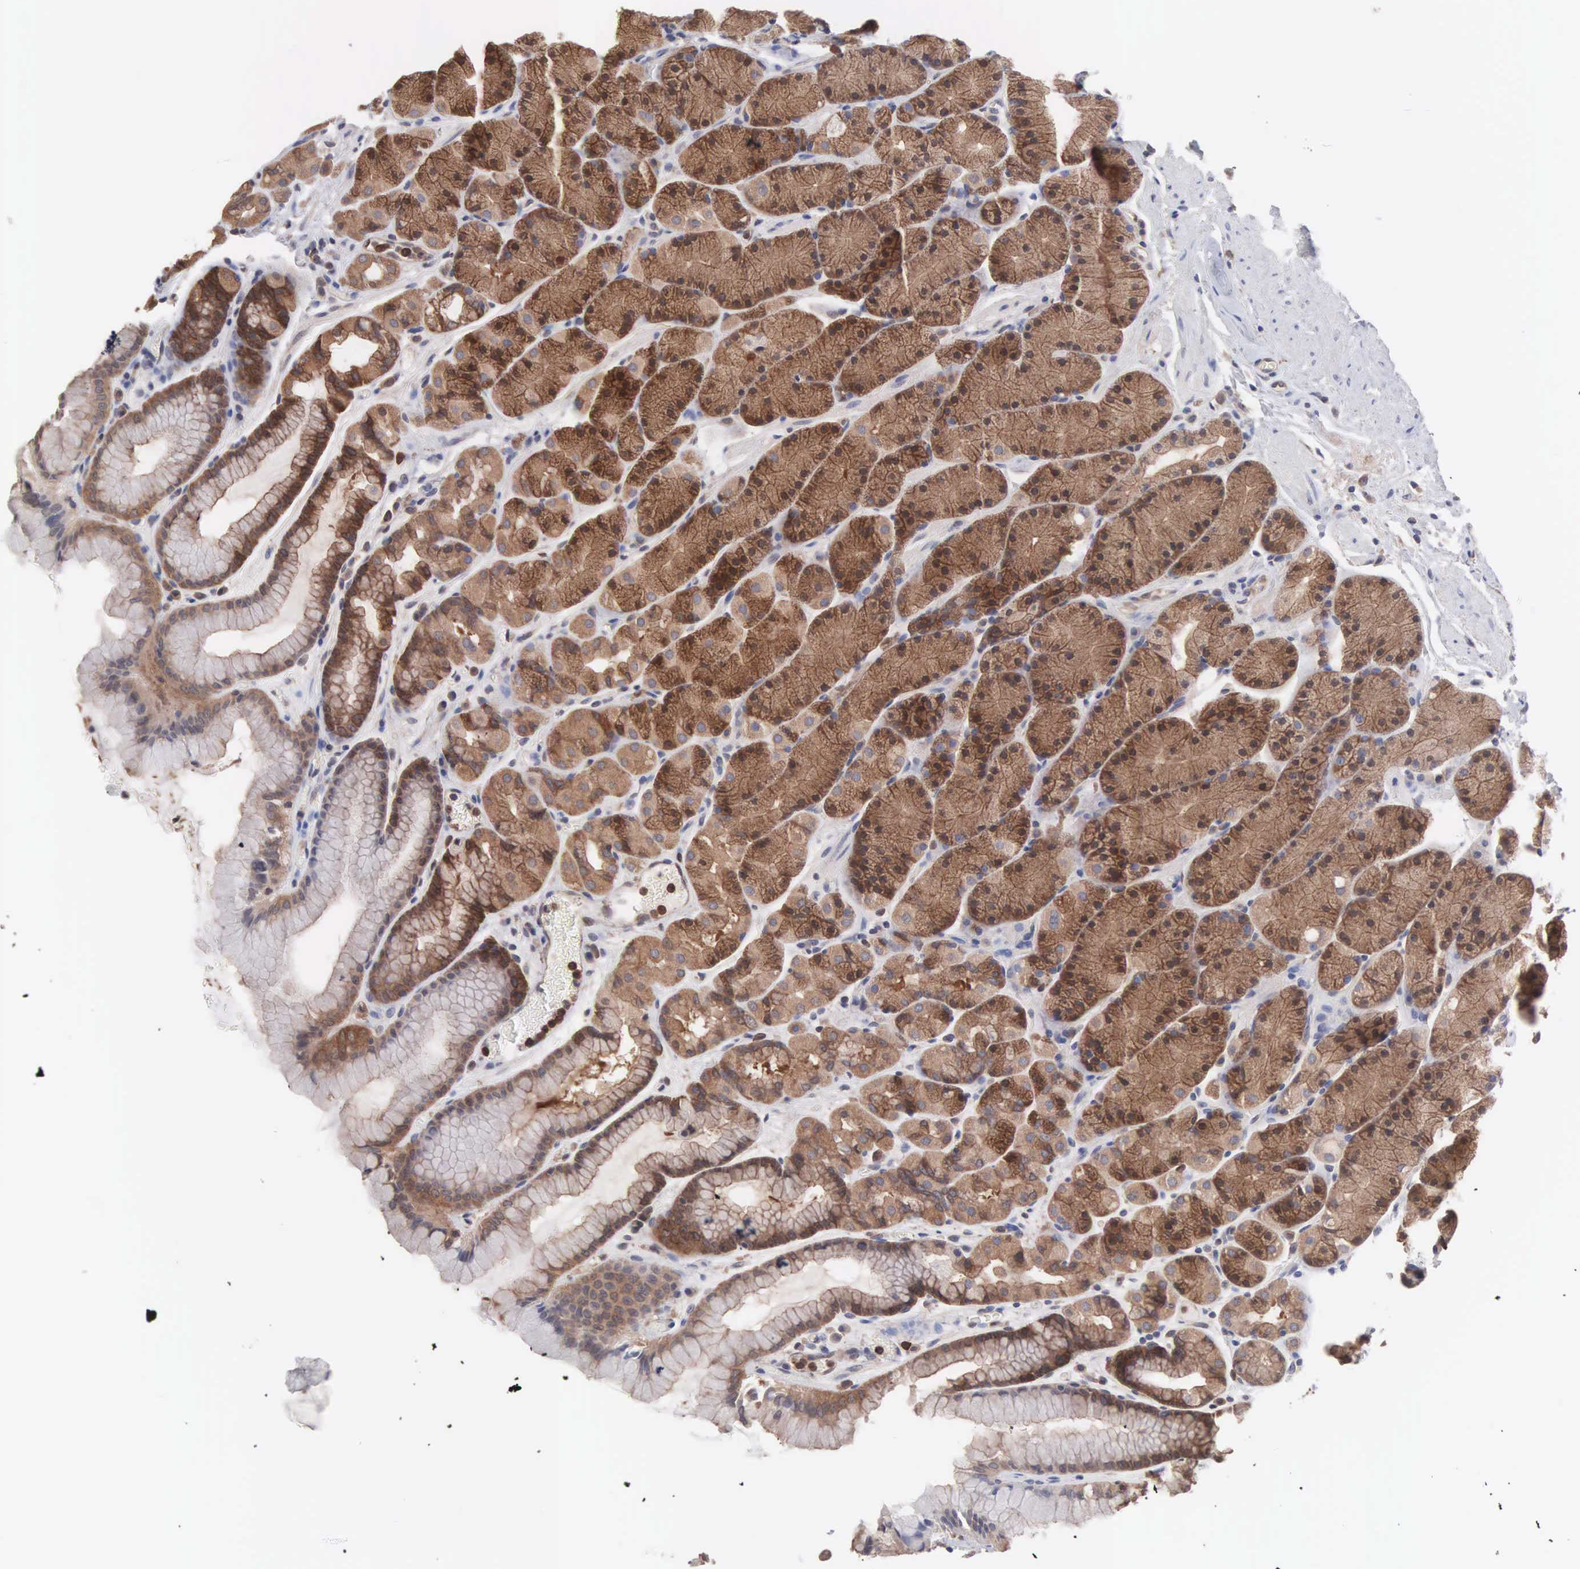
{"staining": {"intensity": "strong", "quantity": ">75%", "location": "cytoplasmic/membranous"}, "tissue": "stomach", "cell_type": "Glandular cells", "image_type": "normal", "snomed": [{"axis": "morphology", "description": "Normal tissue, NOS"}, {"axis": "topography", "description": "Stomach, upper"}], "caption": "This histopathology image demonstrates IHC staining of unremarkable stomach, with high strong cytoplasmic/membranous staining in about >75% of glandular cells.", "gene": "MTHFD1", "patient": {"sex": "male", "age": 72}}